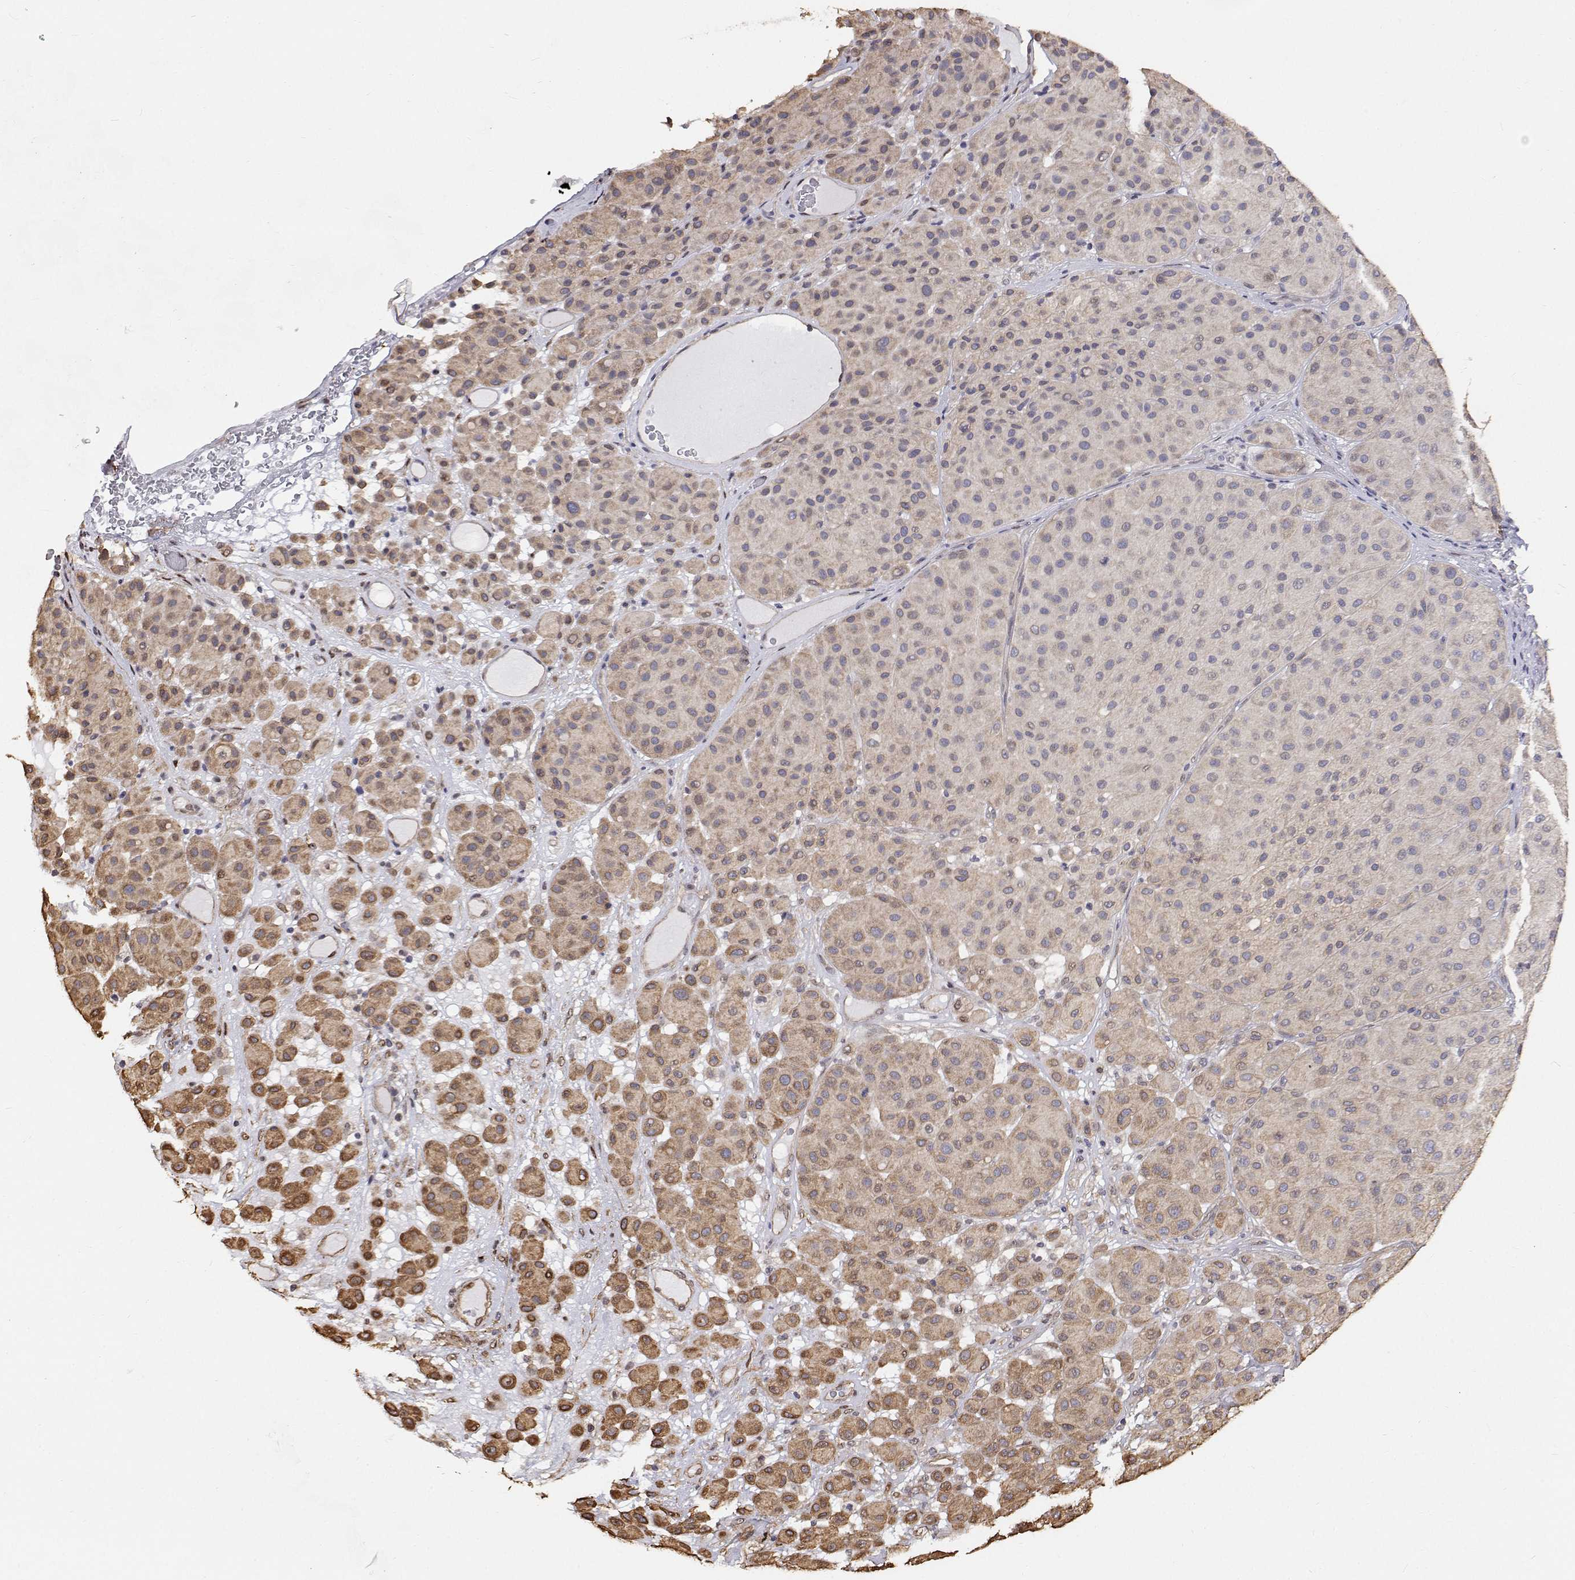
{"staining": {"intensity": "weak", "quantity": "25%-75%", "location": "cytoplasmic/membranous"}, "tissue": "melanoma", "cell_type": "Tumor cells", "image_type": "cancer", "snomed": [{"axis": "morphology", "description": "Malignant melanoma, Metastatic site"}, {"axis": "topography", "description": "Smooth muscle"}], "caption": "An immunohistochemistry image of tumor tissue is shown. Protein staining in brown shows weak cytoplasmic/membranous positivity in melanoma within tumor cells.", "gene": "GSDMA", "patient": {"sex": "male", "age": 41}}